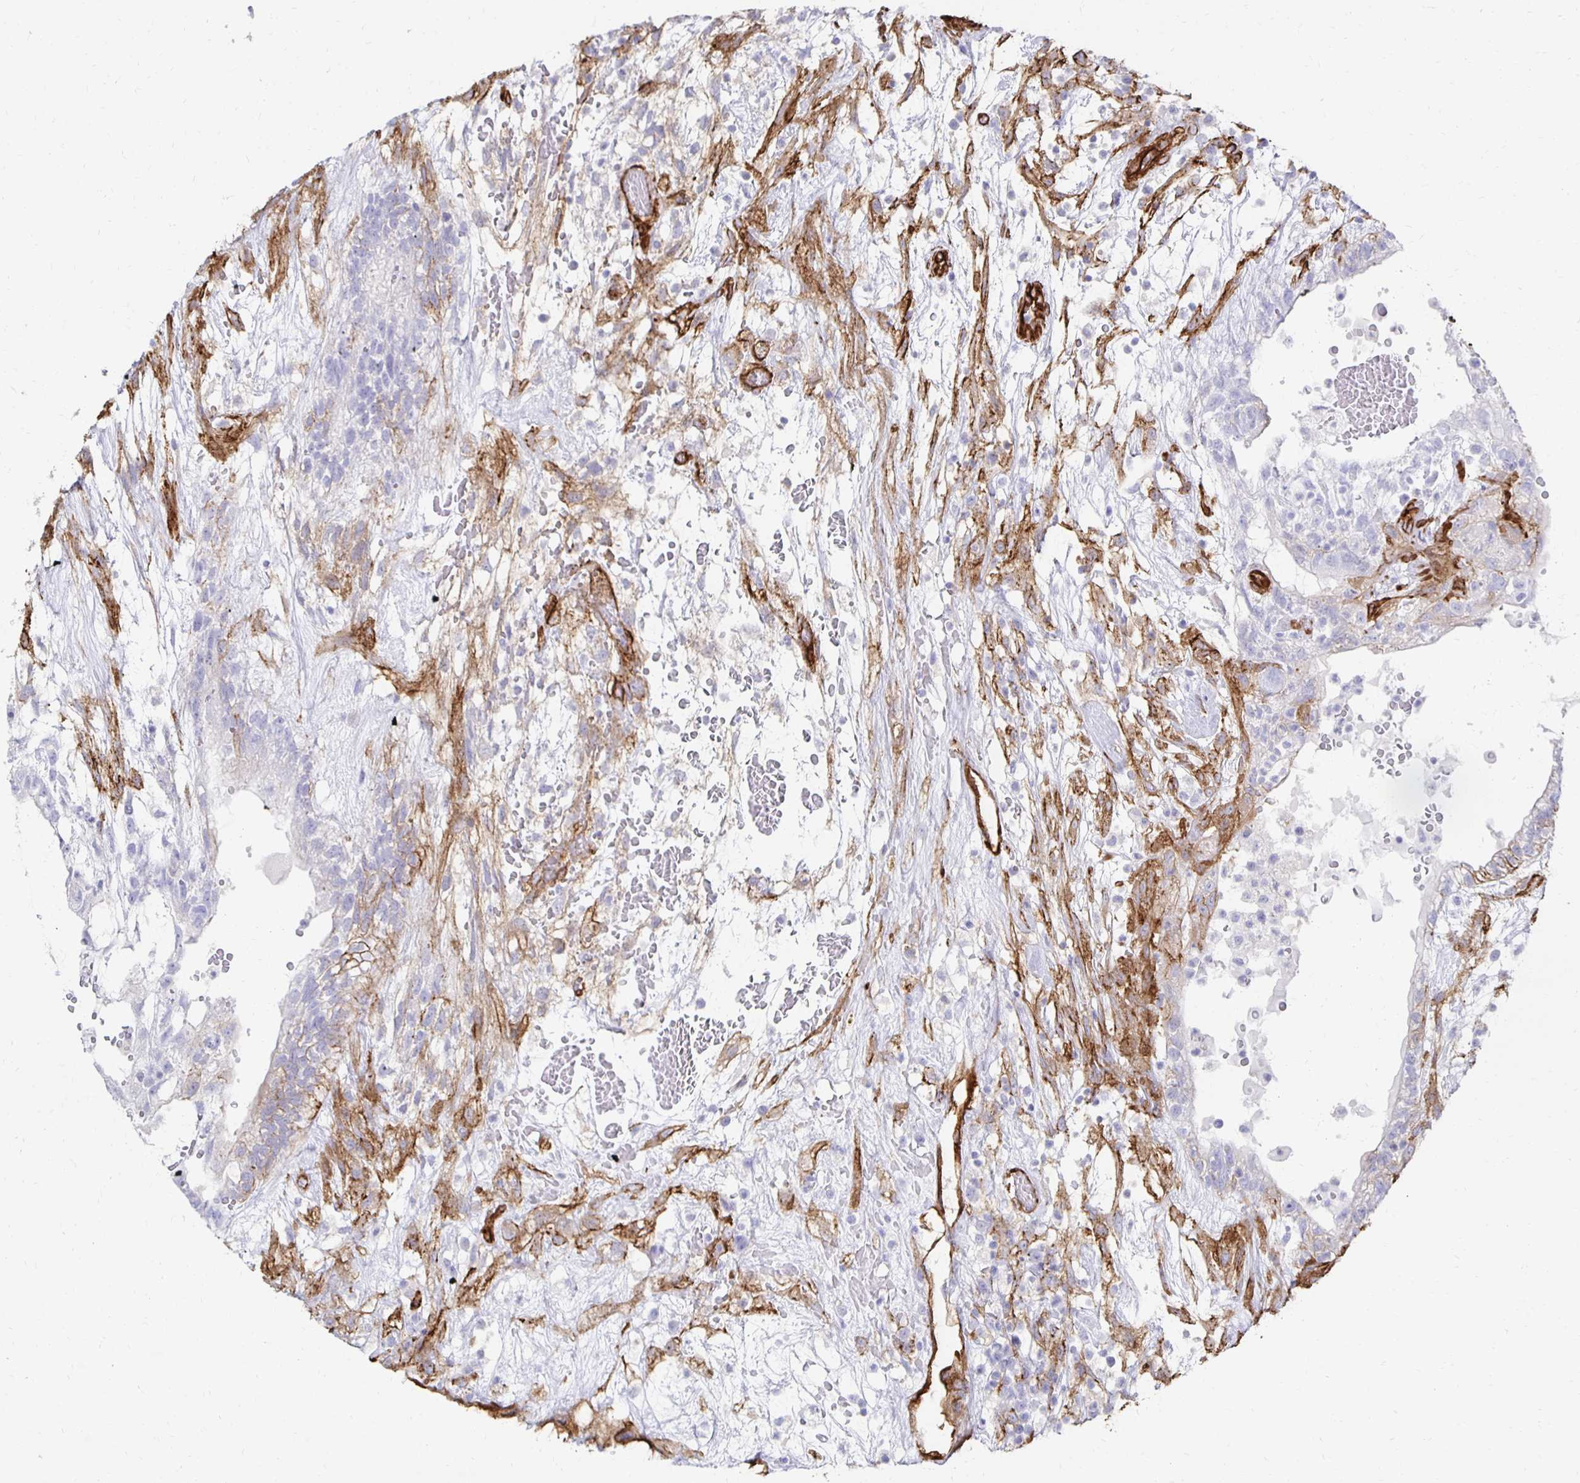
{"staining": {"intensity": "weak", "quantity": "<25%", "location": "cytoplasmic/membranous"}, "tissue": "testis cancer", "cell_type": "Tumor cells", "image_type": "cancer", "snomed": [{"axis": "morphology", "description": "Normal tissue, NOS"}, {"axis": "morphology", "description": "Carcinoma, Embryonal, NOS"}, {"axis": "topography", "description": "Testis"}], "caption": "Tumor cells show no significant staining in embryonal carcinoma (testis).", "gene": "VIPR2", "patient": {"sex": "male", "age": 32}}